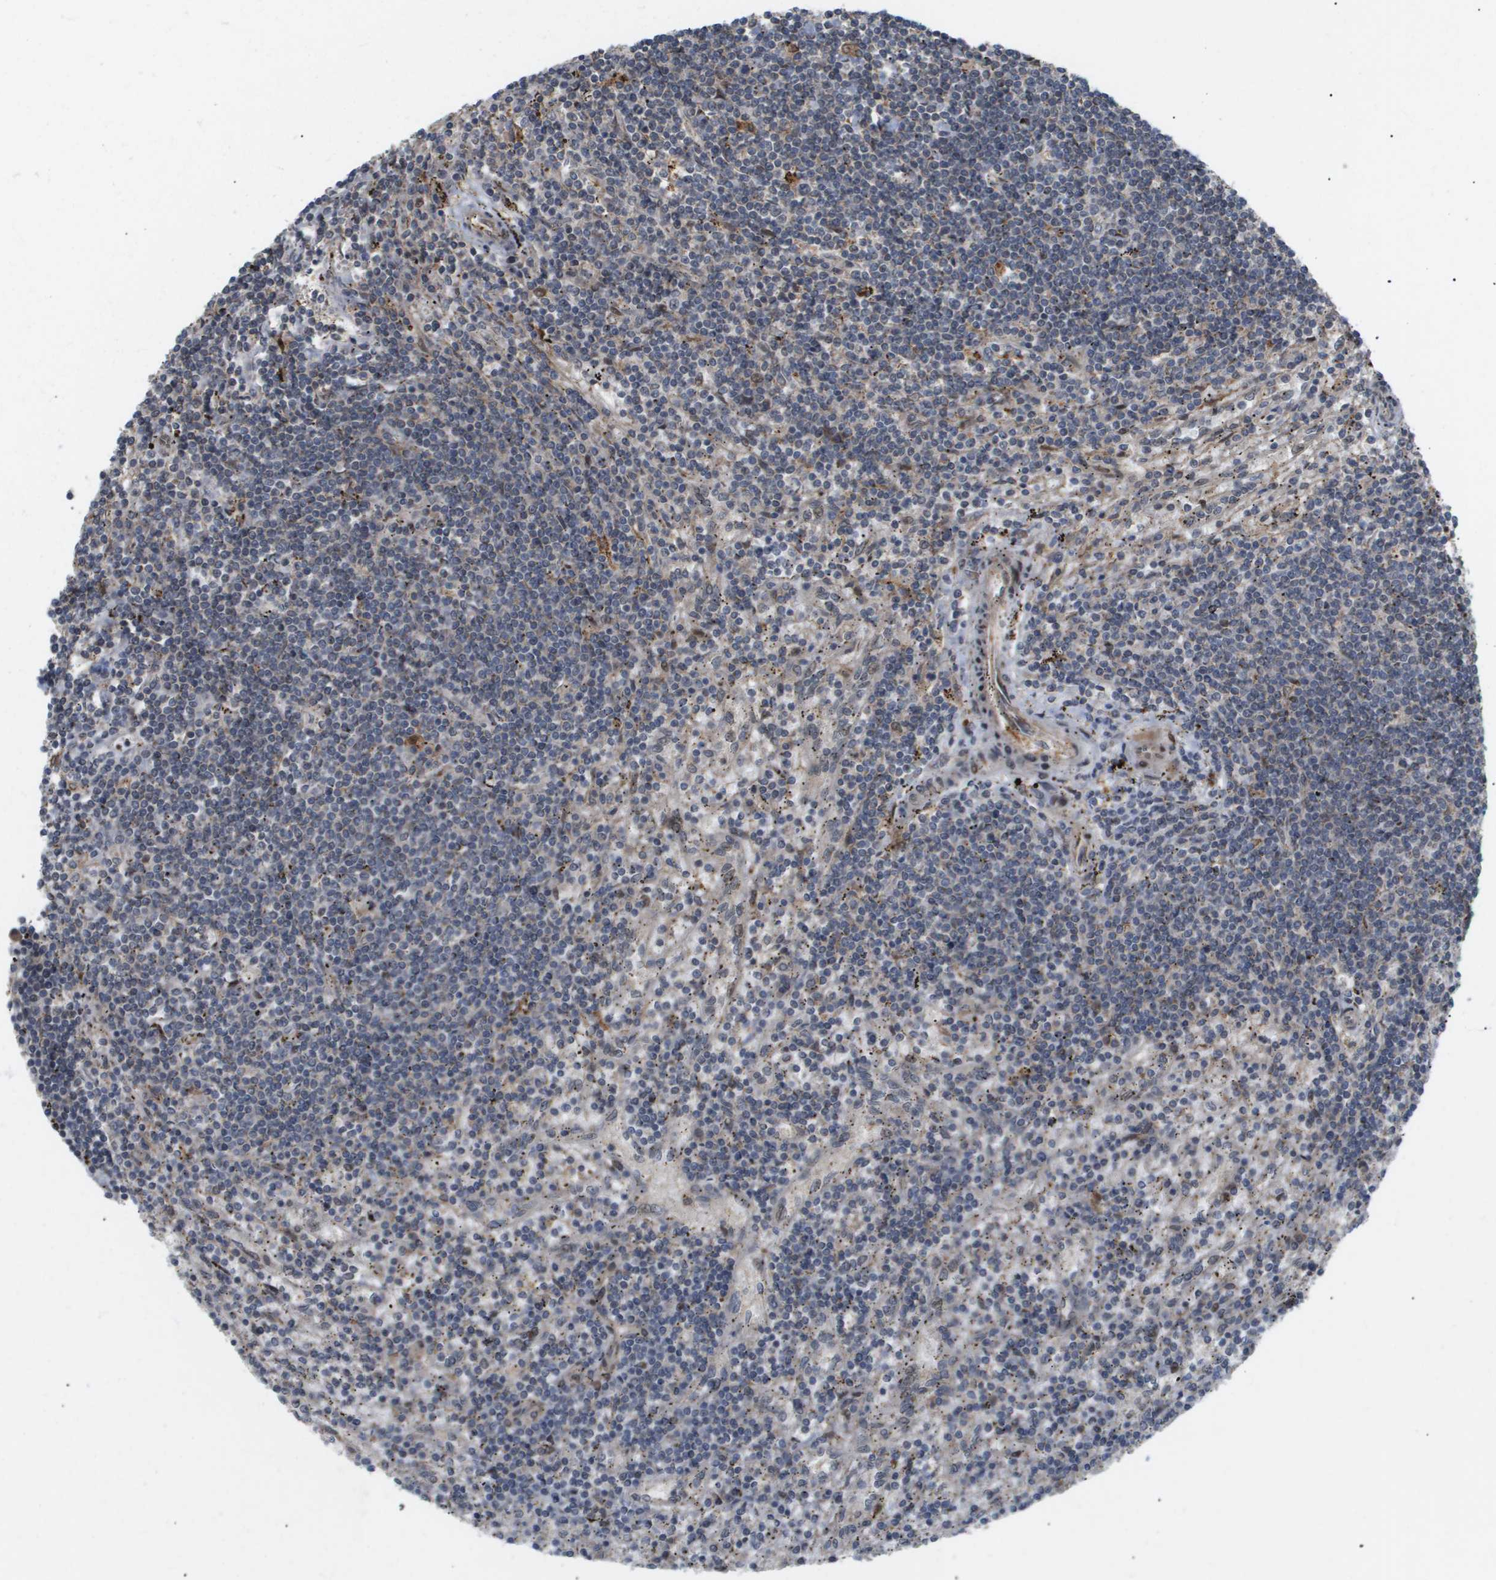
{"staining": {"intensity": "negative", "quantity": "none", "location": "none"}, "tissue": "lymphoma", "cell_type": "Tumor cells", "image_type": "cancer", "snomed": [{"axis": "morphology", "description": "Malignant lymphoma, non-Hodgkin's type, Low grade"}, {"axis": "topography", "description": "Spleen"}], "caption": "IHC of human malignant lymphoma, non-Hodgkin's type (low-grade) displays no staining in tumor cells. The staining is performed using DAB brown chromogen with nuclei counter-stained in using hematoxylin.", "gene": "PDGFB", "patient": {"sex": "male", "age": 76}}